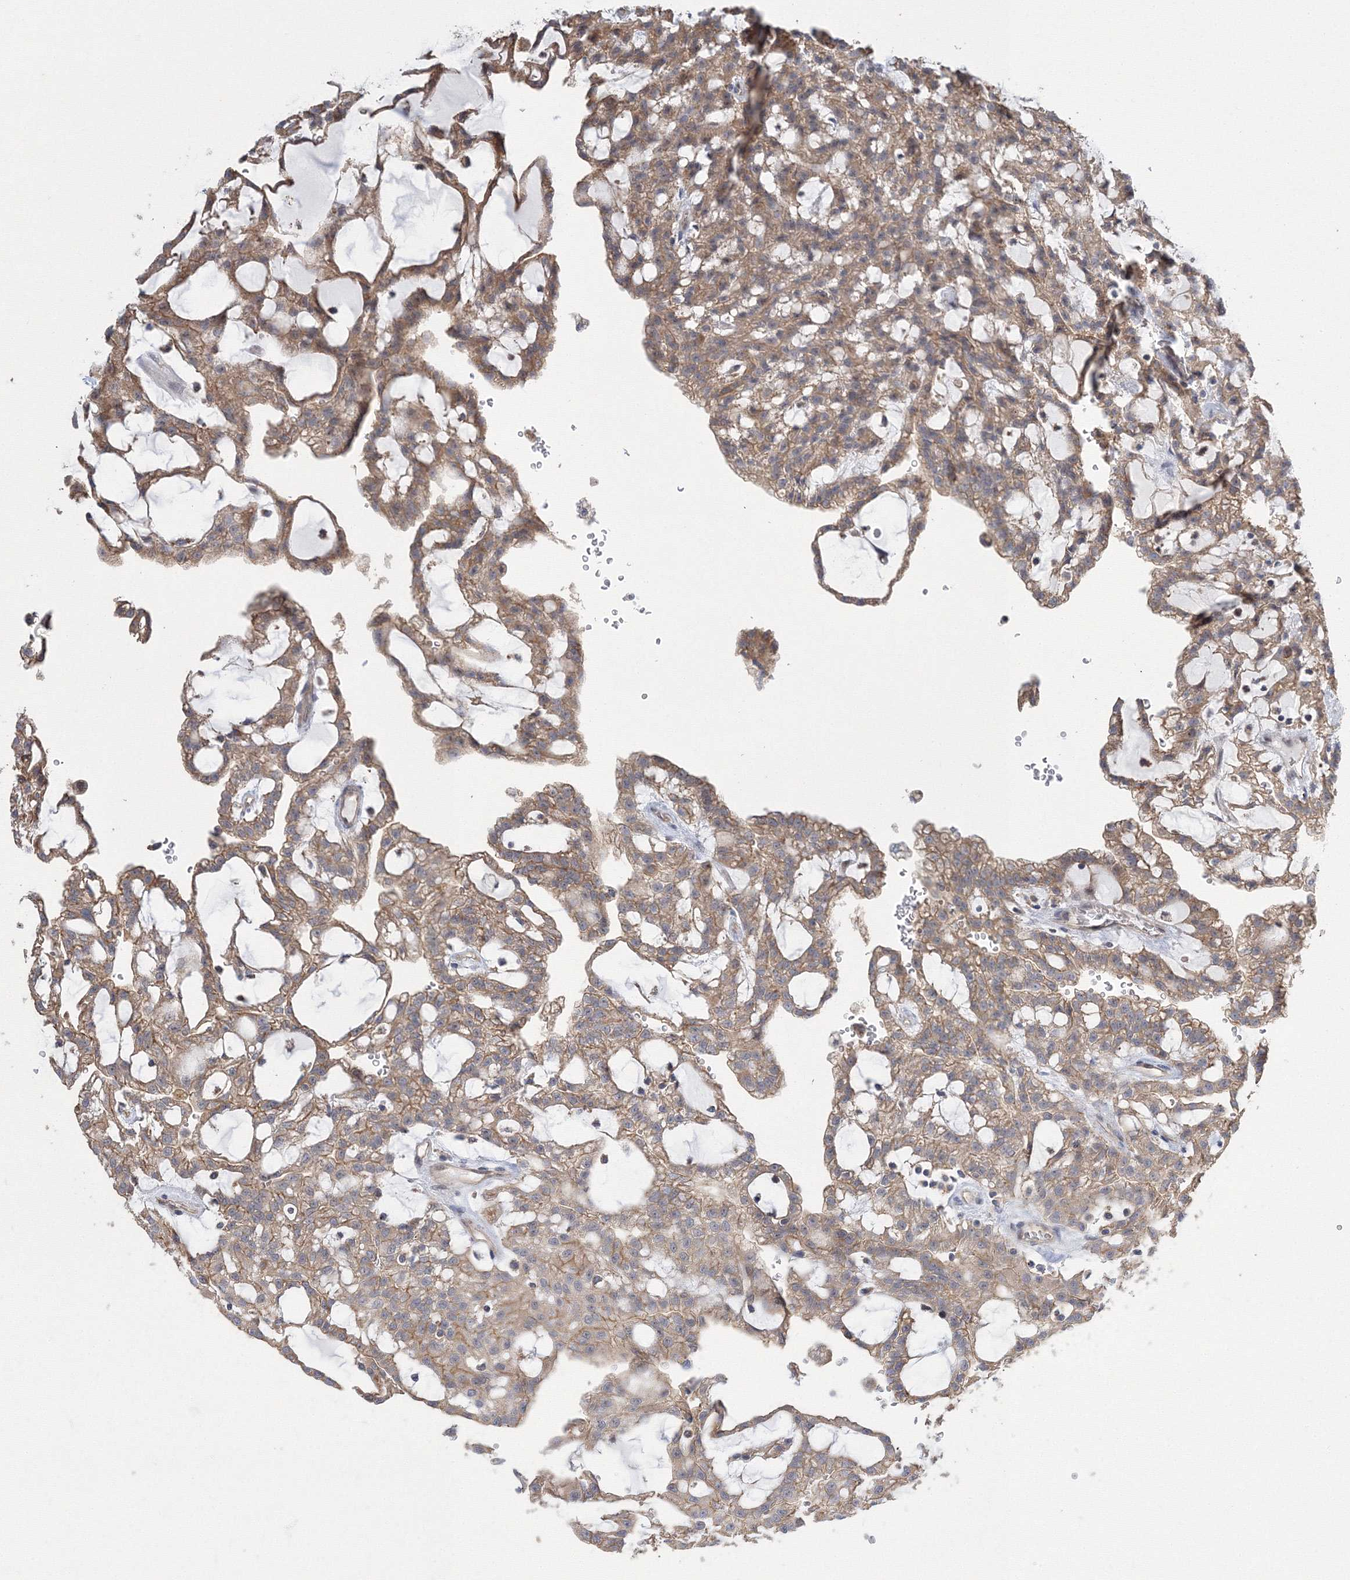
{"staining": {"intensity": "moderate", "quantity": ">75%", "location": "cytoplasmic/membranous"}, "tissue": "renal cancer", "cell_type": "Tumor cells", "image_type": "cancer", "snomed": [{"axis": "morphology", "description": "Adenocarcinoma, NOS"}, {"axis": "topography", "description": "Kidney"}], "caption": "Immunohistochemistry image of human renal adenocarcinoma stained for a protein (brown), which reveals medium levels of moderate cytoplasmic/membranous staining in approximately >75% of tumor cells.", "gene": "AASDH", "patient": {"sex": "male", "age": 63}}